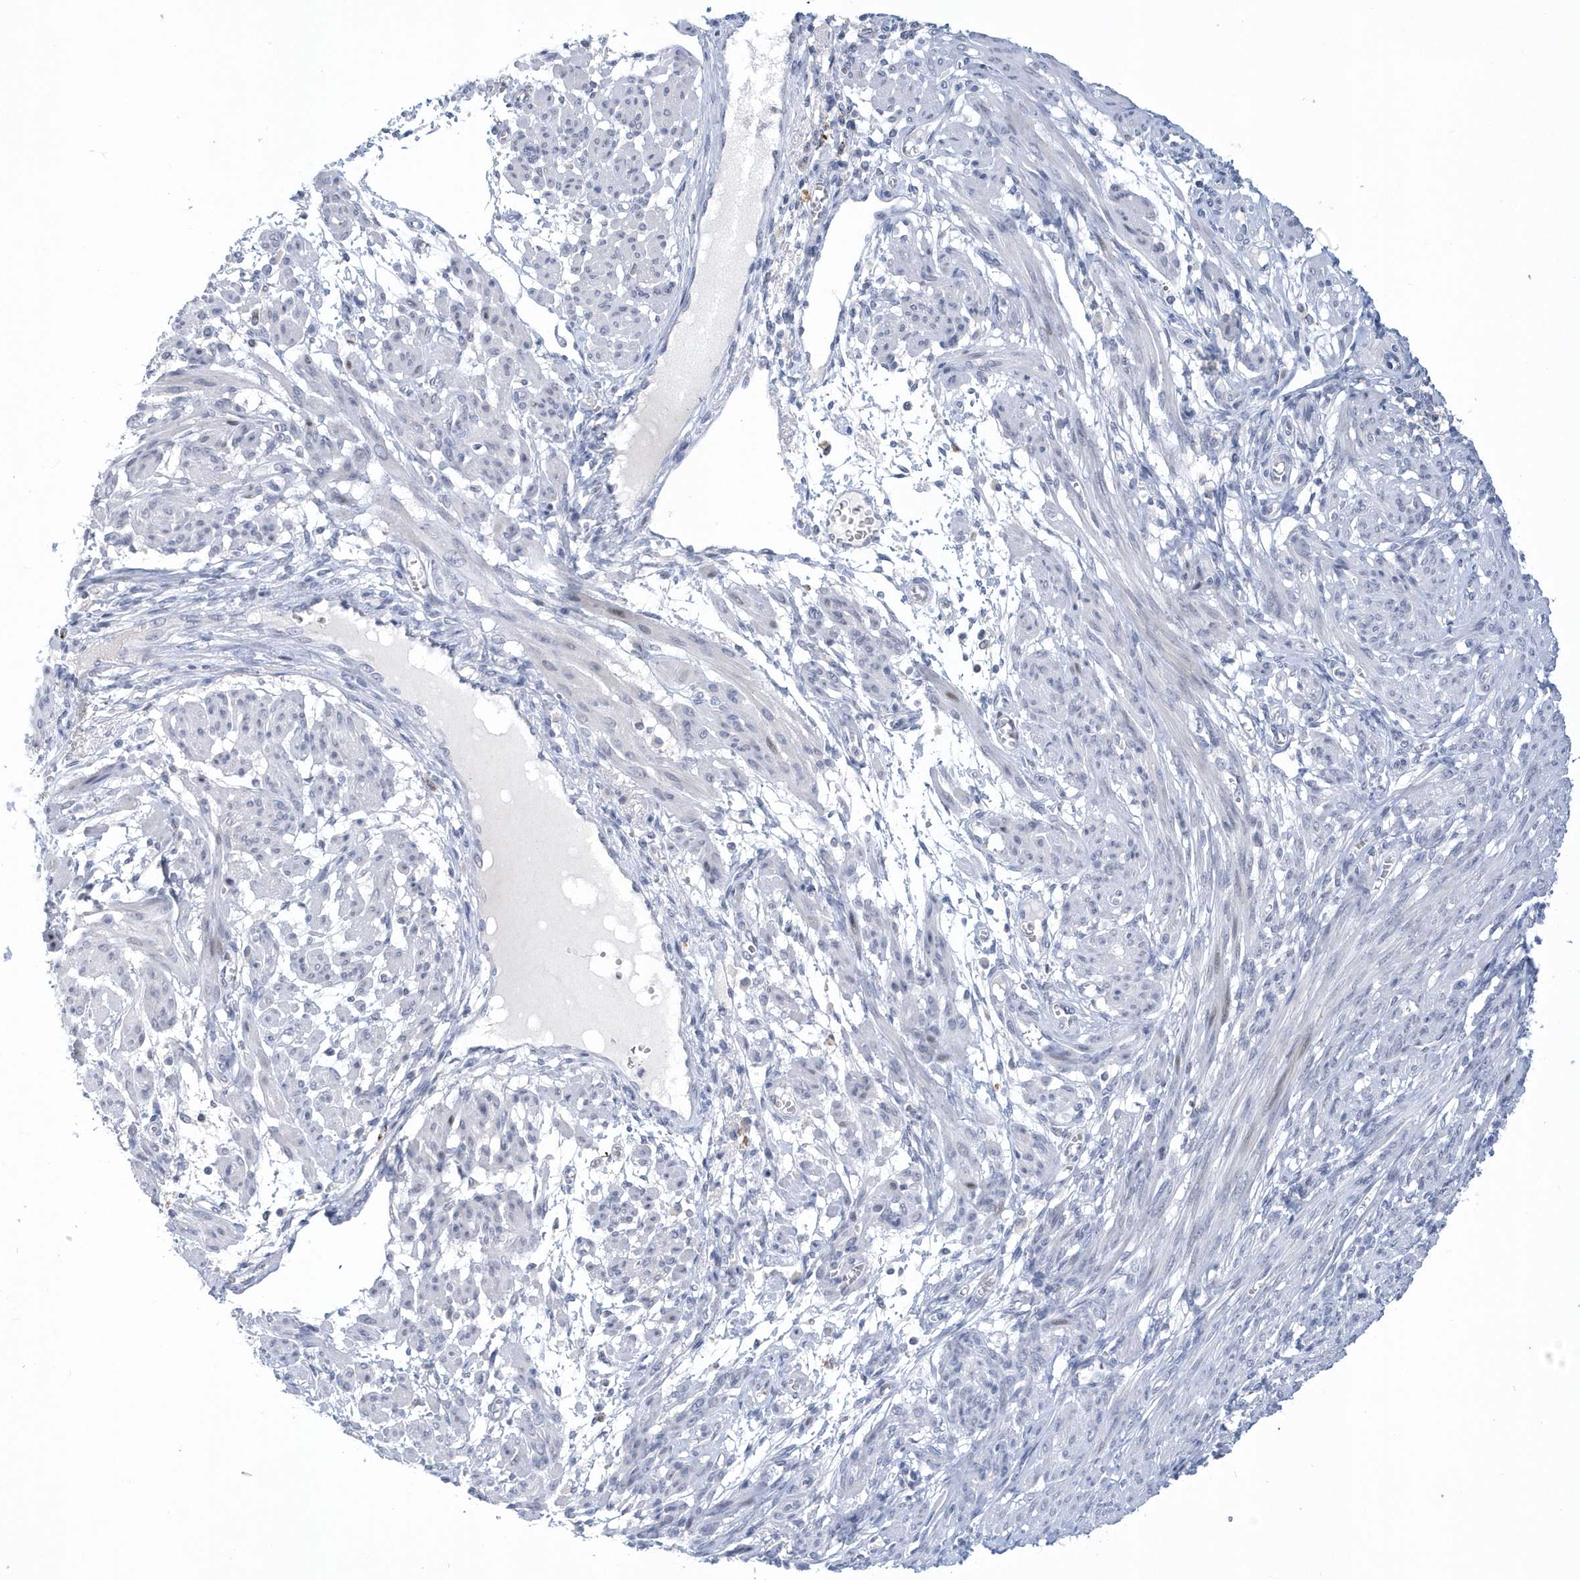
{"staining": {"intensity": "negative", "quantity": "none", "location": "none"}, "tissue": "smooth muscle", "cell_type": "Smooth muscle cells", "image_type": "normal", "snomed": [{"axis": "morphology", "description": "Normal tissue, NOS"}, {"axis": "topography", "description": "Smooth muscle"}], "caption": "High magnification brightfield microscopy of unremarkable smooth muscle stained with DAB (brown) and counterstained with hematoxylin (blue): smooth muscle cells show no significant positivity.", "gene": "SRGAP3", "patient": {"sex": "female", "age": 39}}